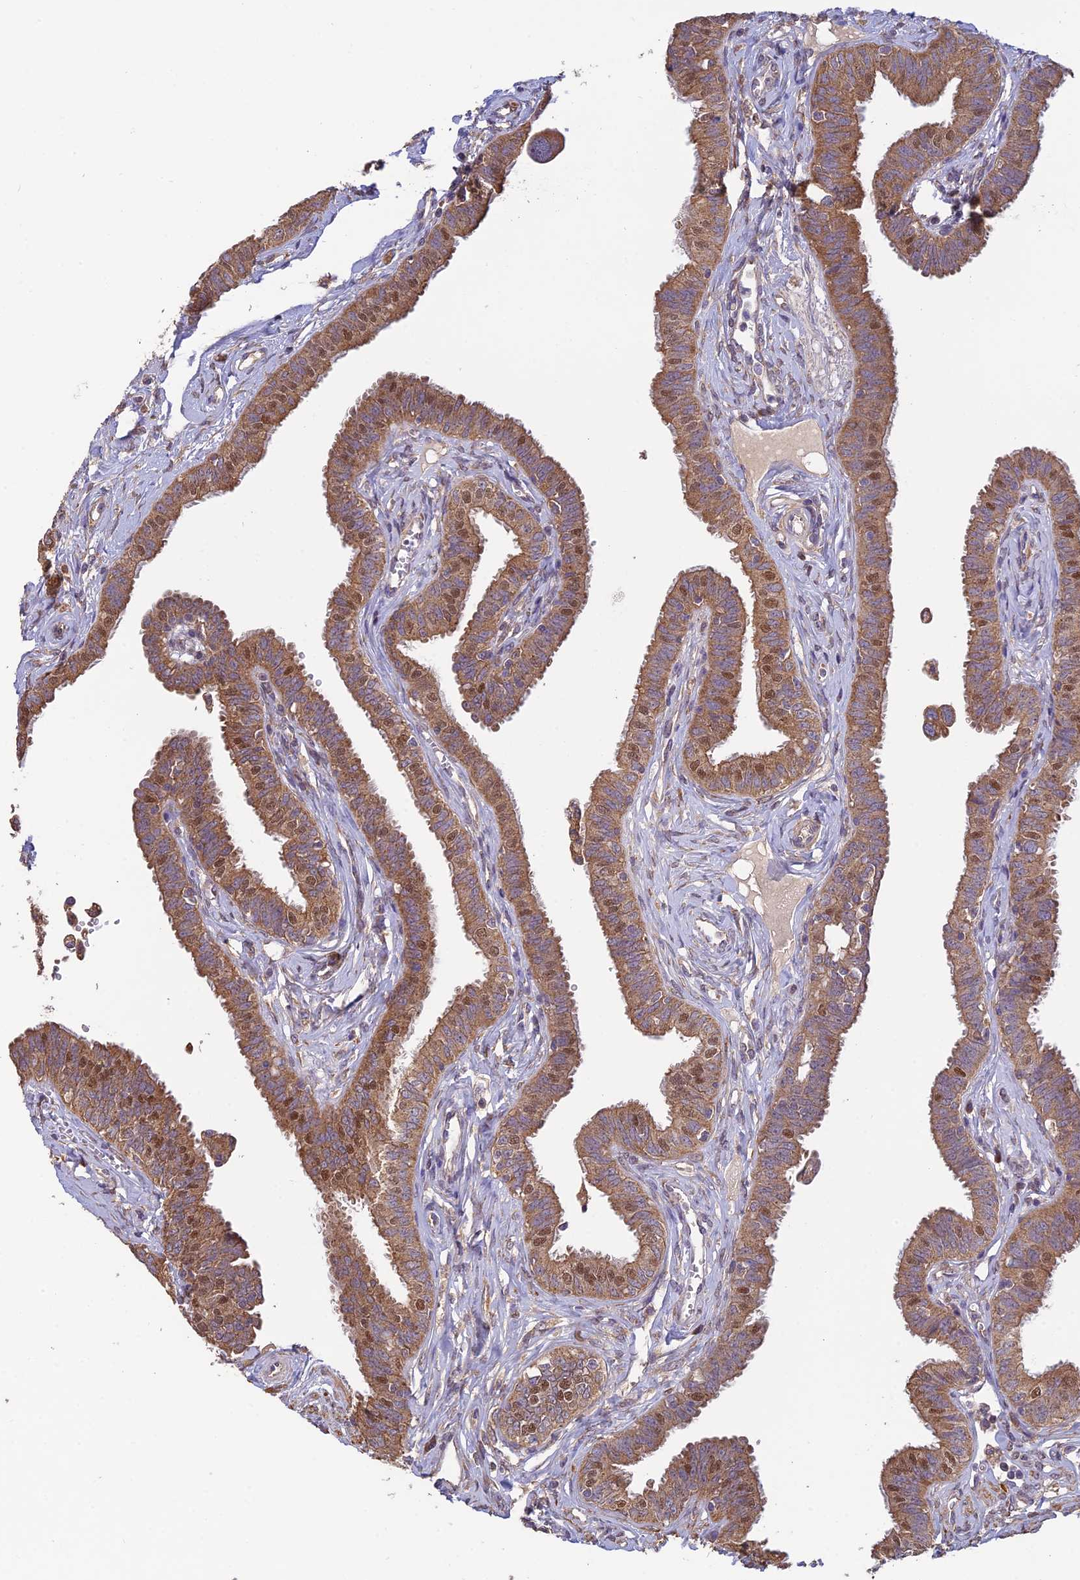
{"staining": {"intensity": "moderate", "quantity": ">75%", "location": "cytoplasmic/membranous,nuclear"}, "tissue": "fallopian tube", "cell_type": "Glandular cells", "image_type": "normal", "snomed": [{"axis": "morphology", "description": "Normal tissue, NOS"}, {"axis": "morphology", "description": "Carcinoma, NOS"}, {"axis": "topography", "description": "Fallopian tube"}, {"axis": "topography", "description": "Ovary"}], "caption": "Benign fallopian tube was stained to show a protein in brown. There is medium levels of moderate cytoplasmic/membranous,nuclear expression in about >75% of glandular cells. Immunohistochemistry (ihc) stains the protein of interest in brown and the nuclei are stained blue.", "gene": "MRNIP", "patient": {"sex": "female", "age": 59}}